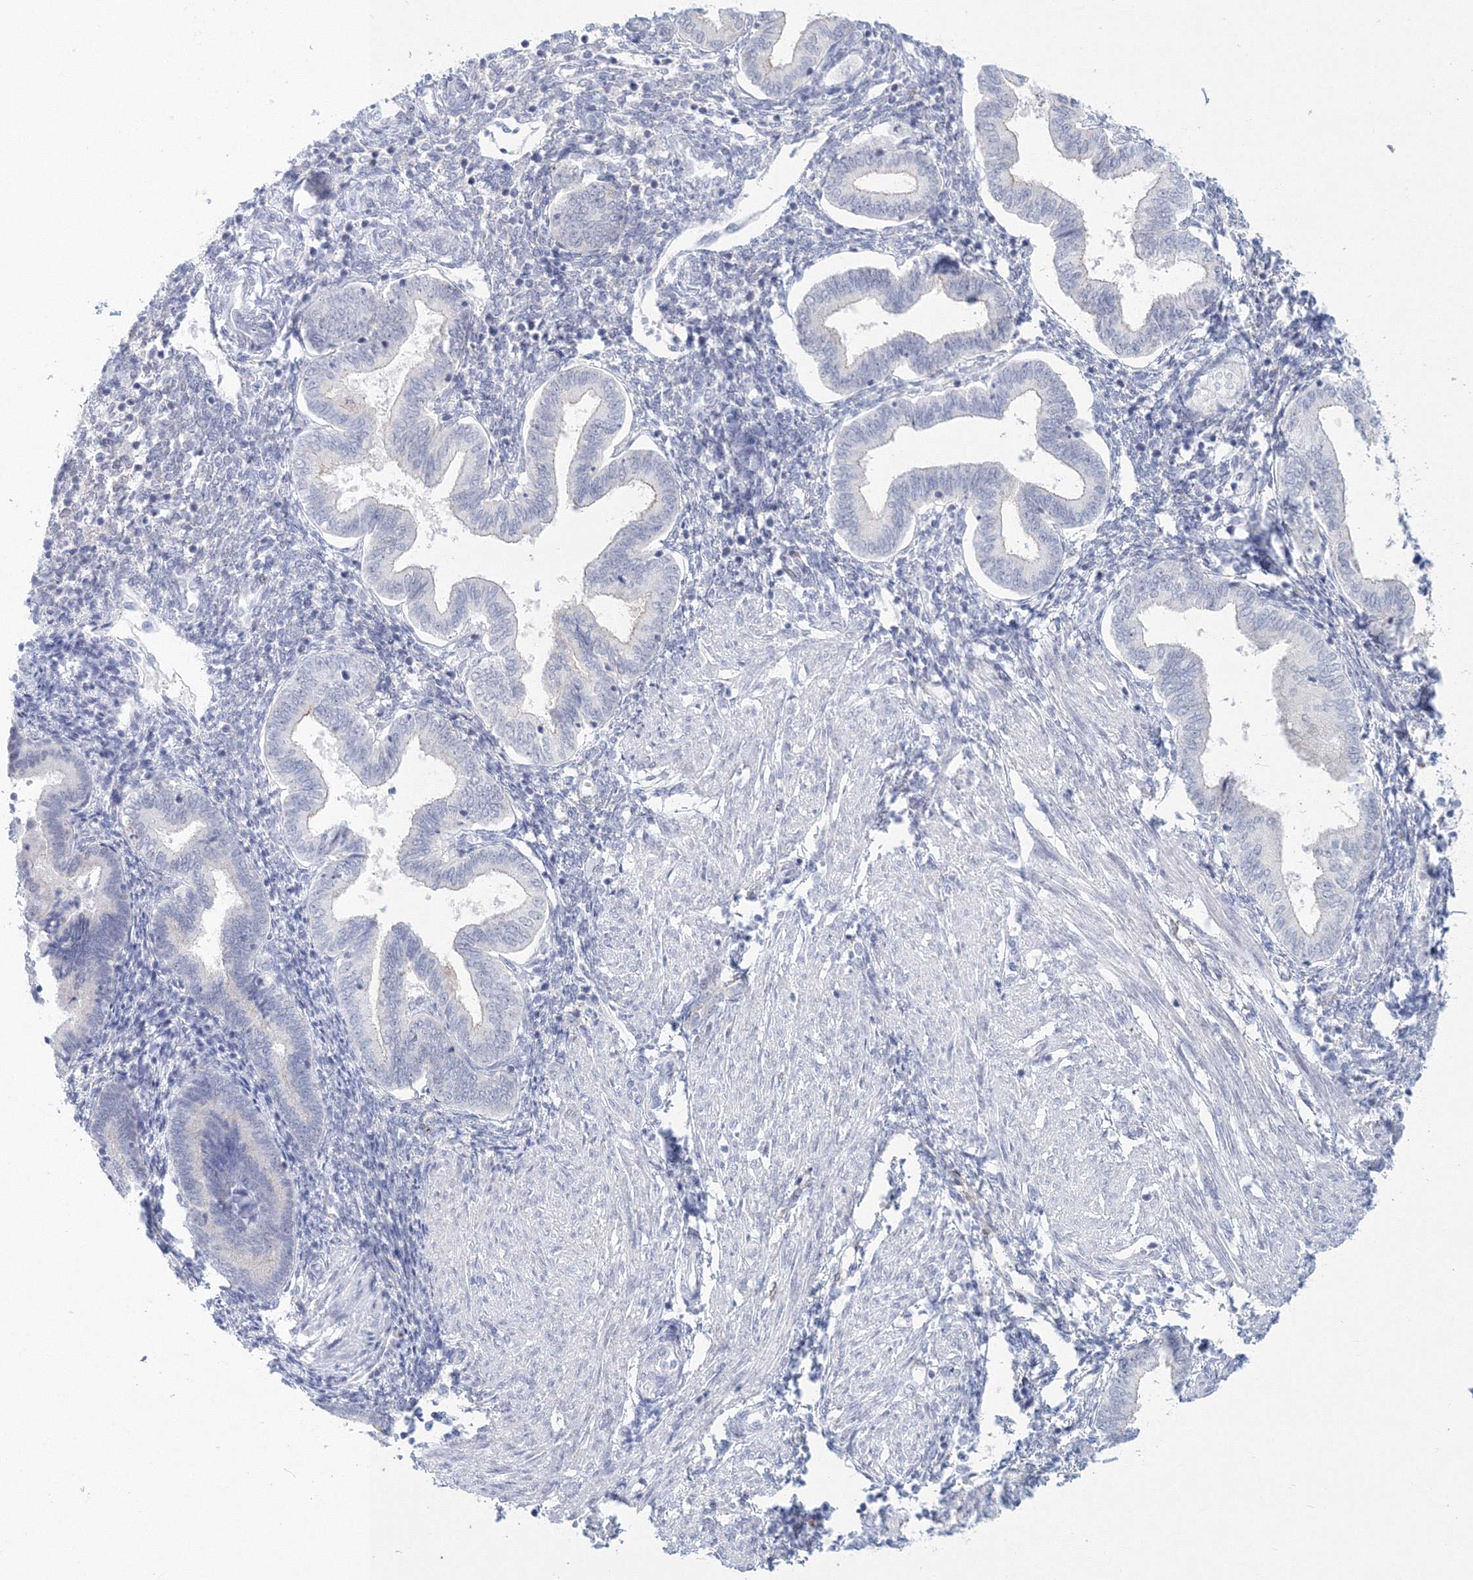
{"staining": {"intensity": "negative", "quantity": "none", "location": "none"}, "tissue": "endometrium", "cell_type": "Cells in endometrial stroma", "image_type": "normal", "snomed": [{"axis": "morphology", "description": "Normal tissue, NOS"}, {"axis": "topography", "description": "Endometrium"}], "caption": "Immunohistochemical staining of benign endometrium demonstrates no significant positivity in cells in endometrial stroma.", "gene": "VSIG1", "patient": {"sex": "female", "age": 53}}